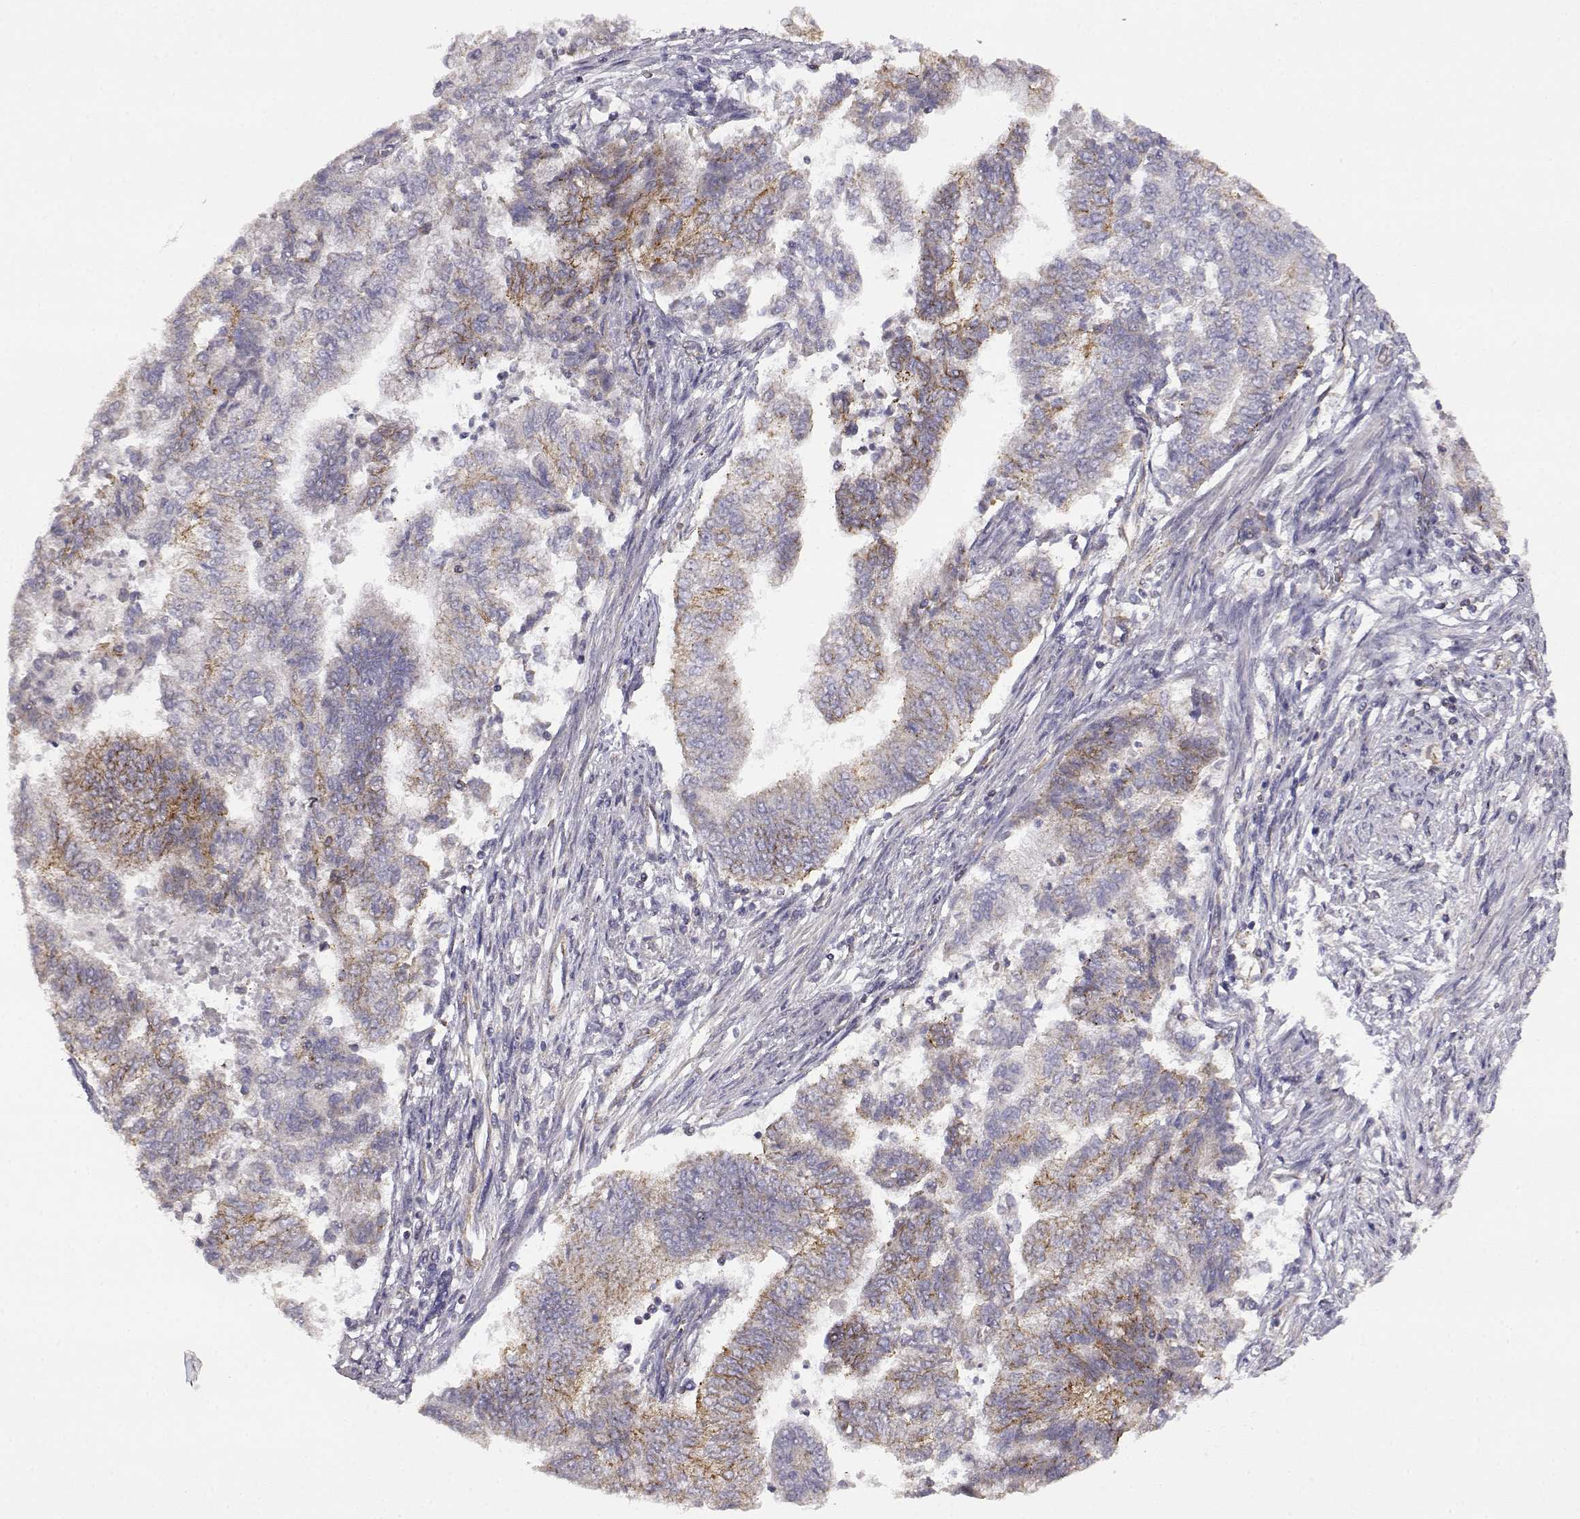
{"staining": {"intensity": "weak", "quantity": "<25%", "location": "cytoplasmic/membranous"}, "tissue": "endometrial cancer", "cell_type": "Tumor cells", "image_type": "cancer", "snomed": [{"axis": "morphology", "description": "Adenocarcinoma, NOS"}, {"axis": "topography", "description": "Endometrium"}], "caption": "Immunohistochemical staining of human endometrial adenocarcinoma displays no significant expression in tumor cells.", "gene": "DDC", "patient": {"sex": "female", "age": 65}}